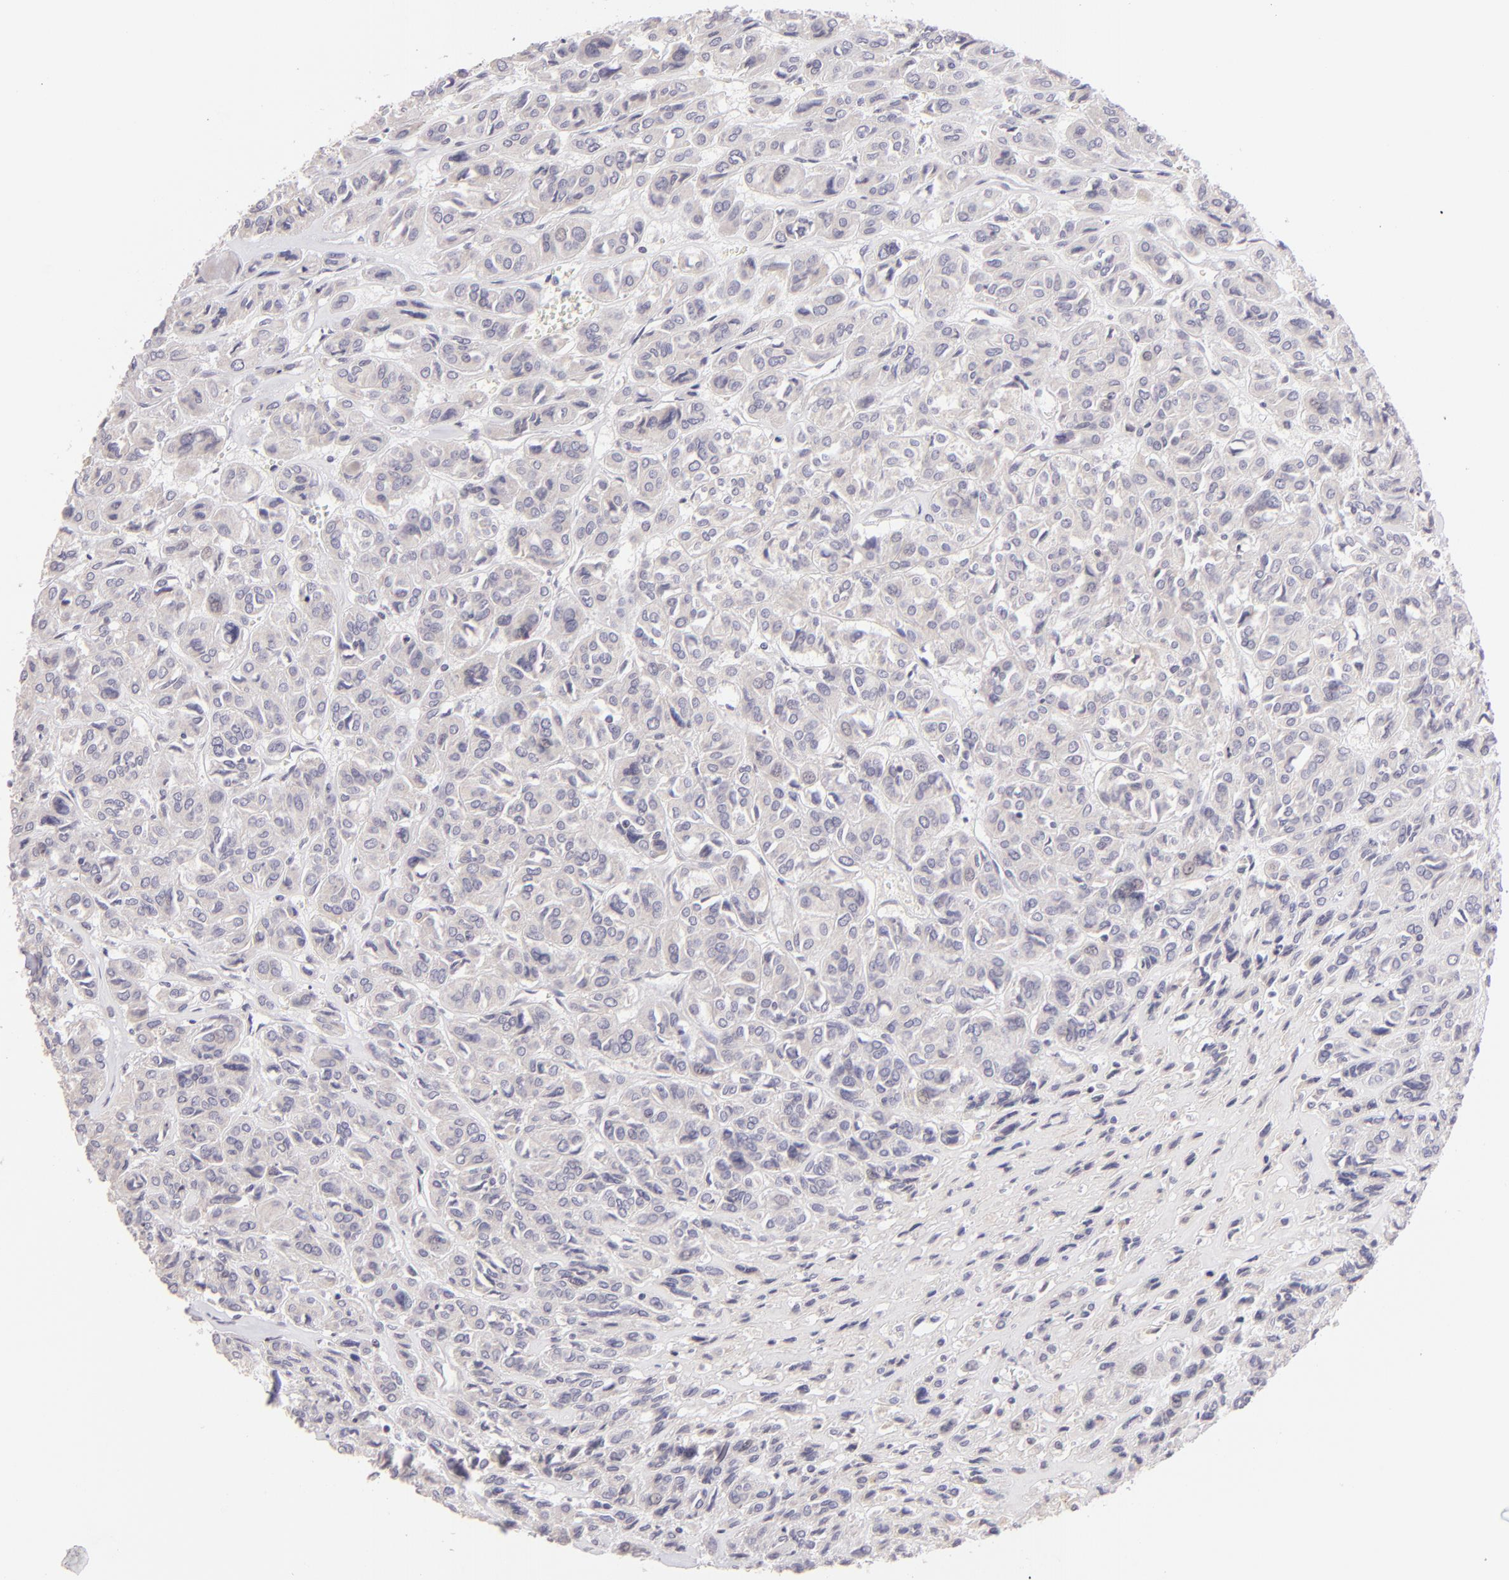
{"staining": {"intensity": "negative", "quantity": "none", "location": "none"}, "tissue": "thyroid cancer", "cell_type": "Tumor cells", "image_type": "cancer", "snomed": [{"axis": "morphology", "description": "Follicular adenoma carcinoma, NOS"}, {"axis": "topography", "description": "Thyroid gland"}], "caption": "Immunohistochemical staining of thyroid cancer (follicular adenoma carcinoma) reveals no significant positivity in tumor cells. (Brightfield microscopy of DAB (3,3'-diaminobenzidine) immunohistochemistry at high magnification).", "gene": "MAGEA1", "patient": {"sex": "female", "age": 71}}